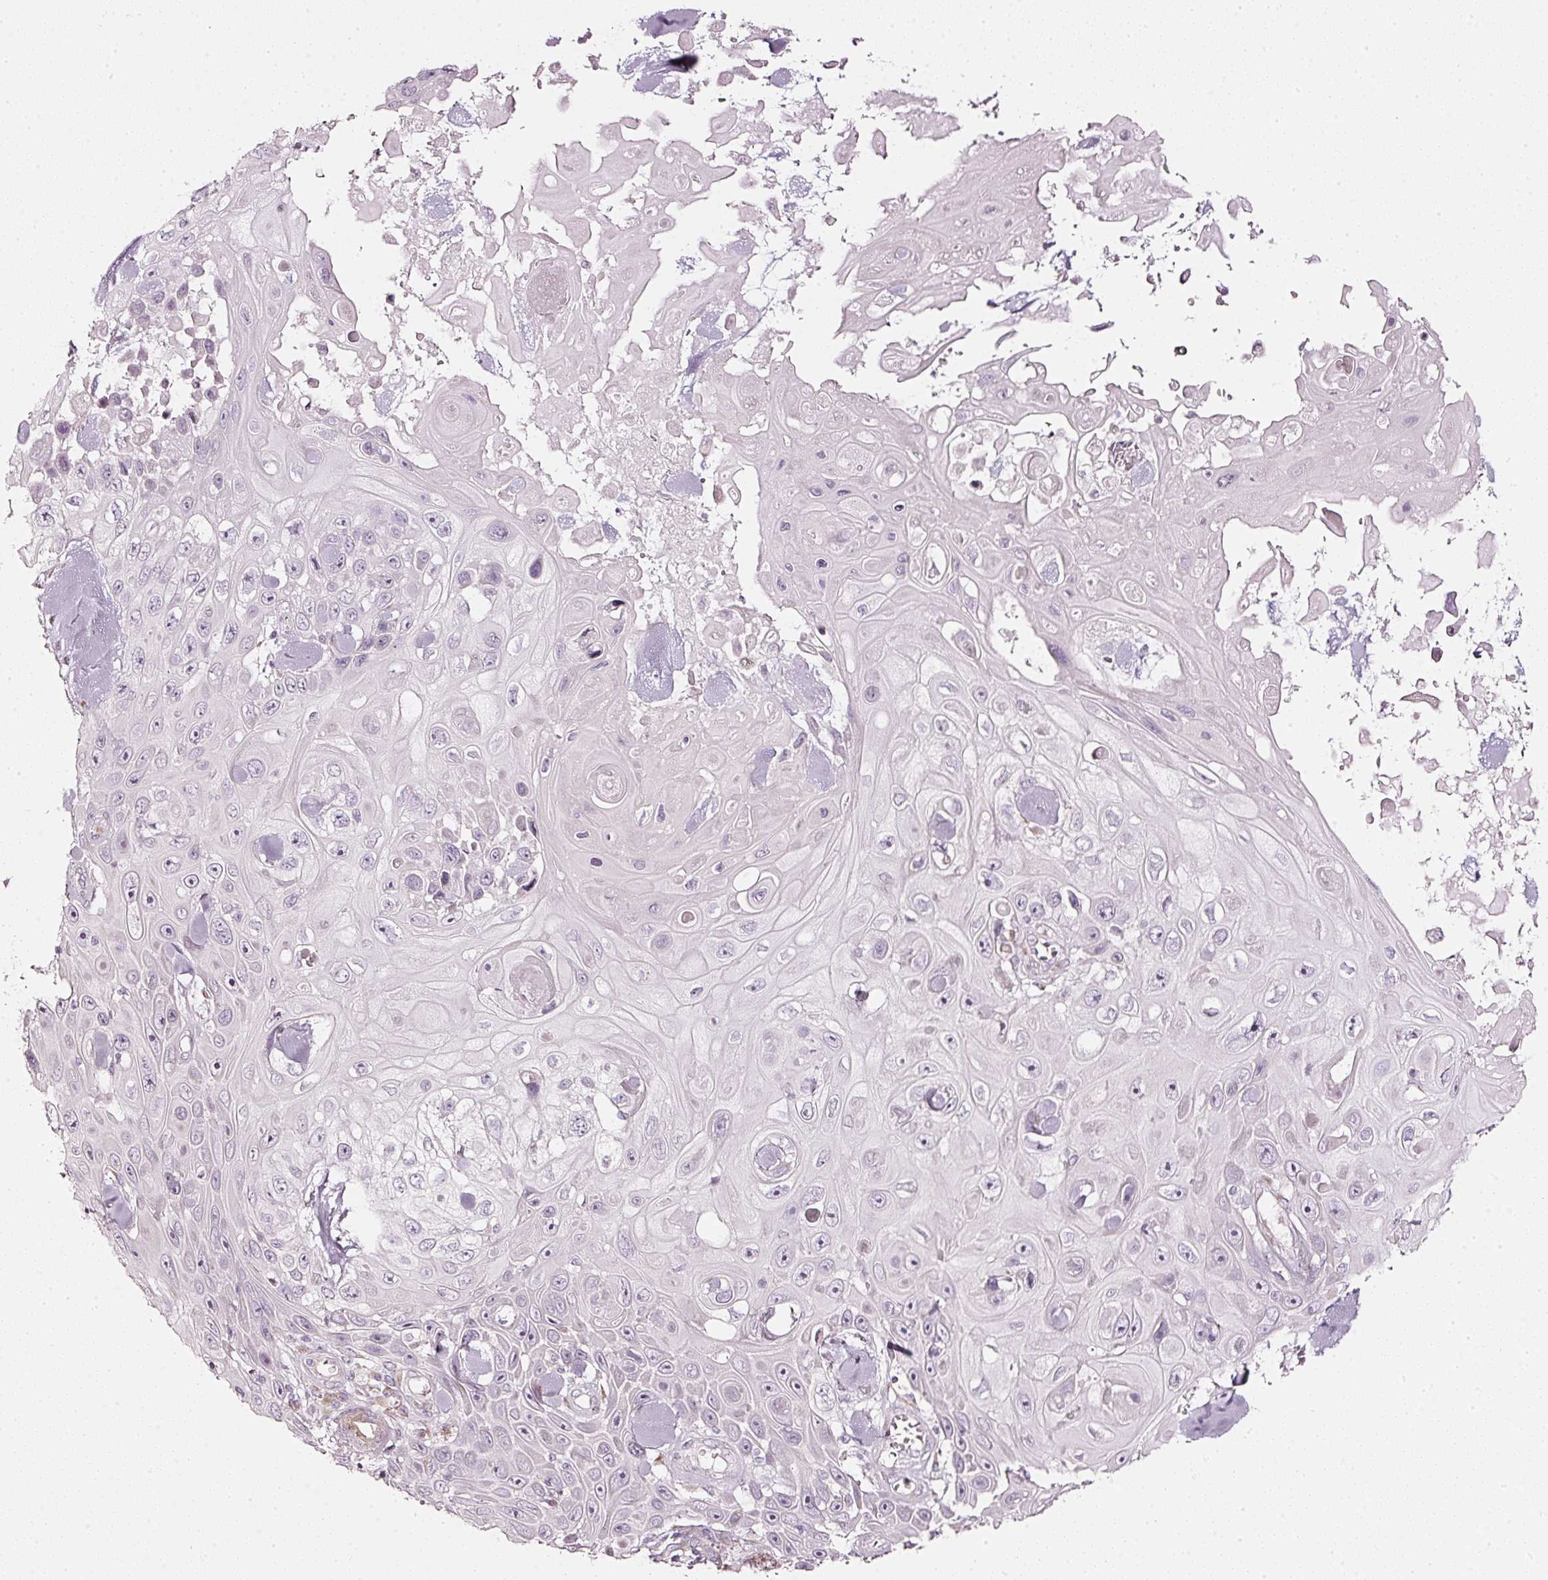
{"staining": {"intensity": "negative", "quantity": "none", "location": "none"}, "tissue": "skin cancer", "cell_type": "Tumor cells", "image_type": "cancer", "snomed": [{"axis": "morphology", "description": "Squamous cell carcinoma, NOS"}, {"axis": "topography", "description": "Skin"}], "caption": "The IHC image has no significant staining in tumor cells of skin squamous cell carcinoma tissue.", "gene": "SDF4", "patient": {"sex": "male", "age": 82}}